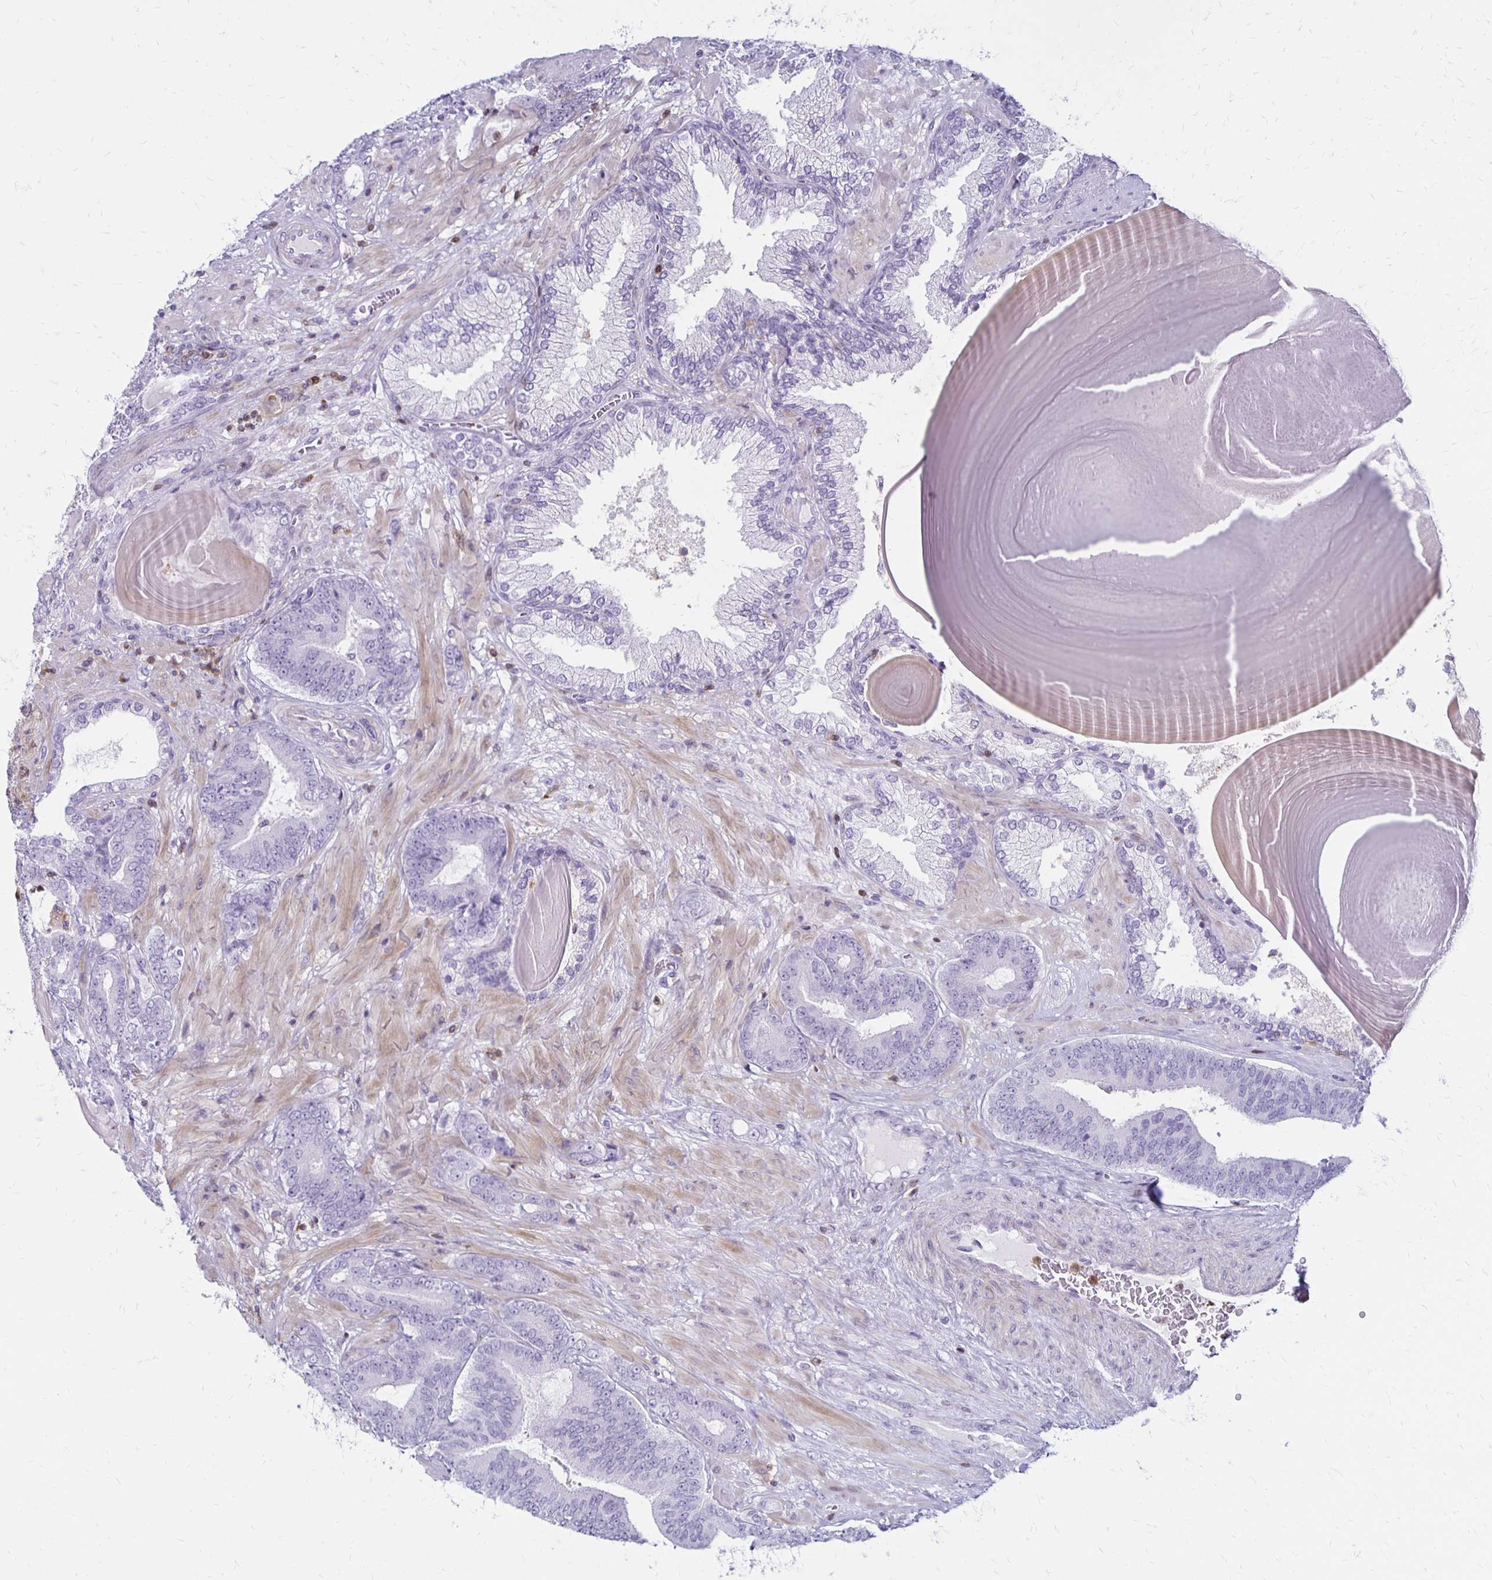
{"staining": {"intensity": "negative", "quantity": "none", "location": "none"}, "tissue": "prostate cancer", "cell_type": "Tumor cells", "image_type": "cancer", "snomed": [{"axis": "morphology", "description": "Adenocarcinoma, High grade"}, {"axis": "topography", "description": "Prostate"}], "caption": "A high-resolution image shows immunohistochemistry staining of prostate cancer (adenocarcinoma (high-grade)), which displays no significant staining in tumor cells.", "gene": "CCL21", "patient": {"sex": "male", "age": 62}}